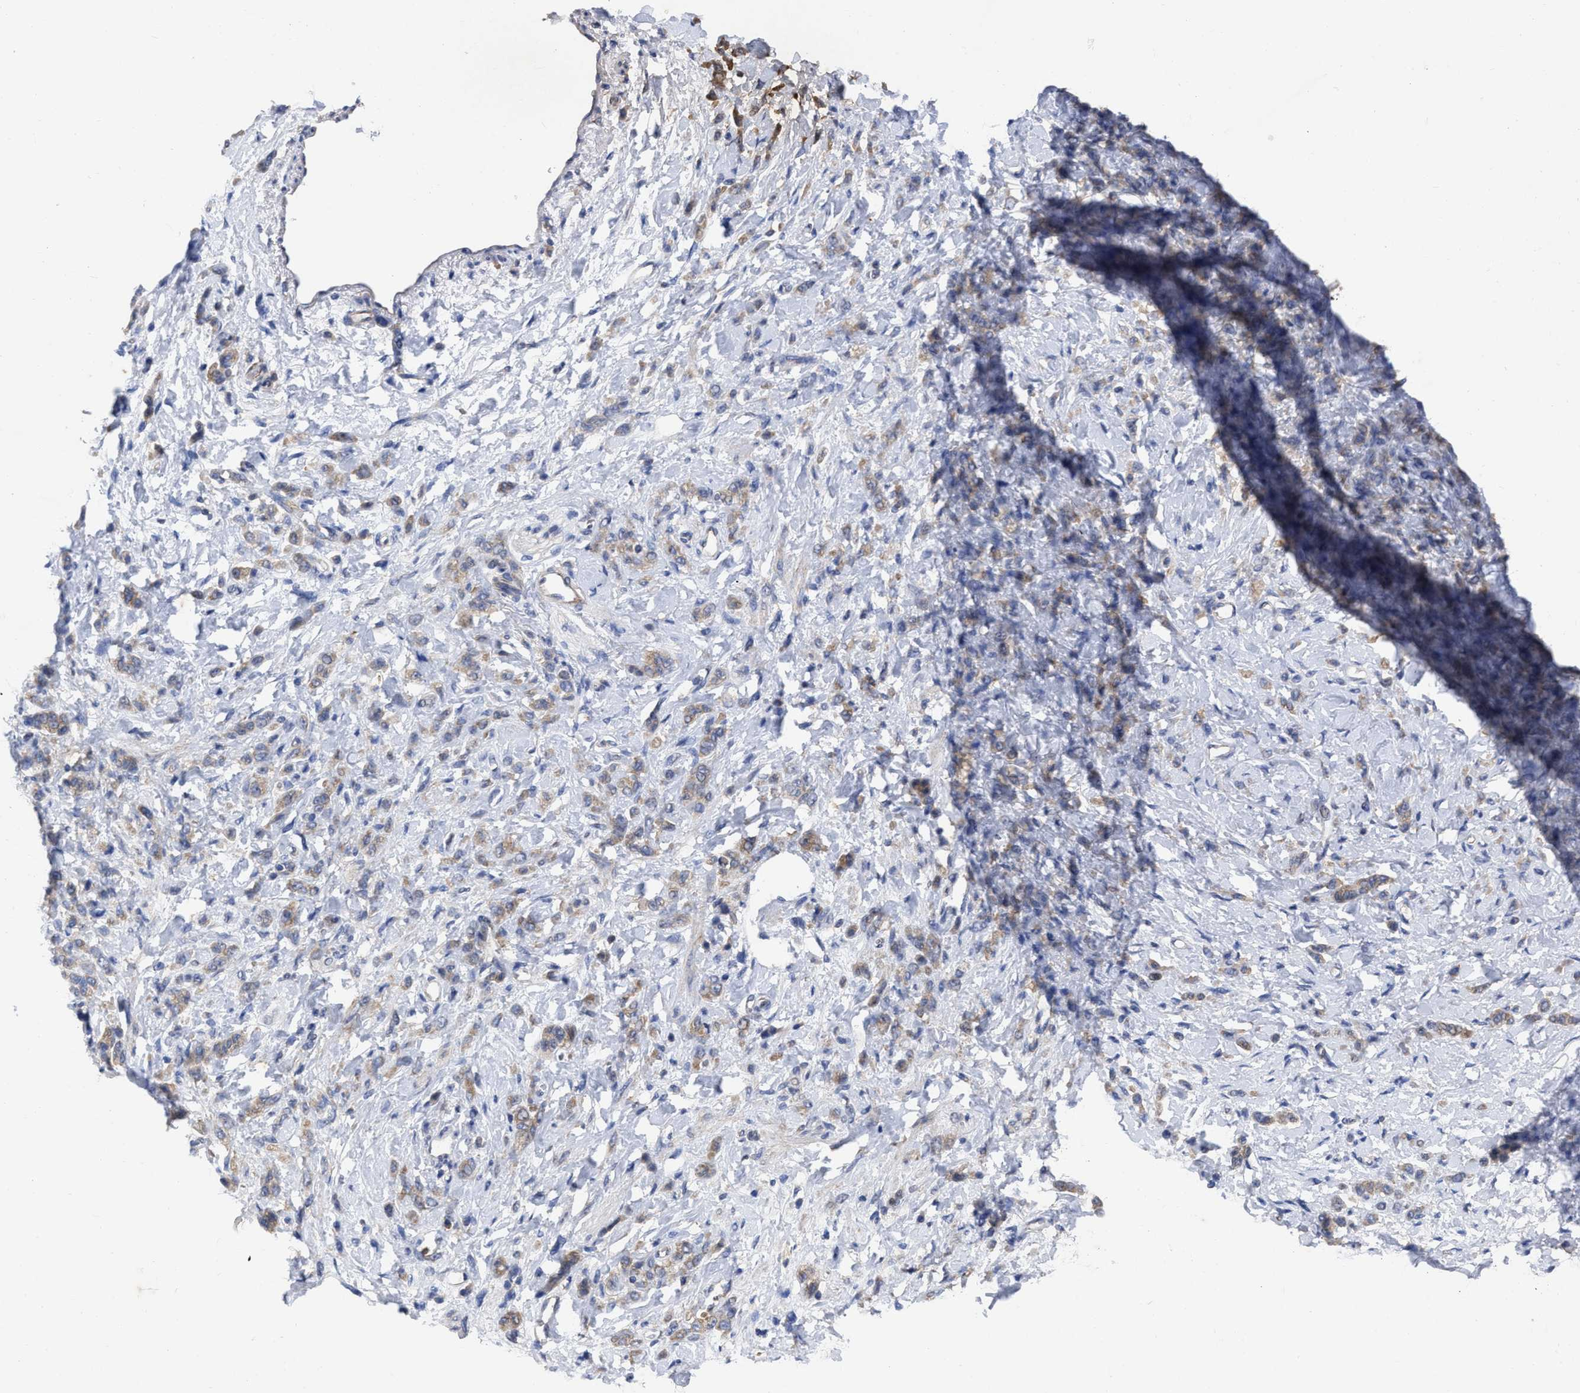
{"staining": {"intensity": "weak", "quantity": "25%-75%", "location": "cytoplasmic/membranous"}, "tissue": "stomach cancer", "cell_type": "Tumor cells", "image_type": "cancer", "snomed": [{"axis": "morphology", "description": "Normal tissue, NOS"}, {"axis": "morphology", "description": "Adenocarcinoma, NOS"}, {"axis": "topography", "description": "Stomach"}], "caption": "Stomach cancer (adenocarcinoma) tissue shows weak cytoplasmic/membranous staining in approximately 25%-75% of tumor cells (DAB (3,3'-diaminobenzidine) IHC with brightfield microscopy, high magnification).", "gene": "TCP1", "patient": {"sex": "male", "age": 82}}